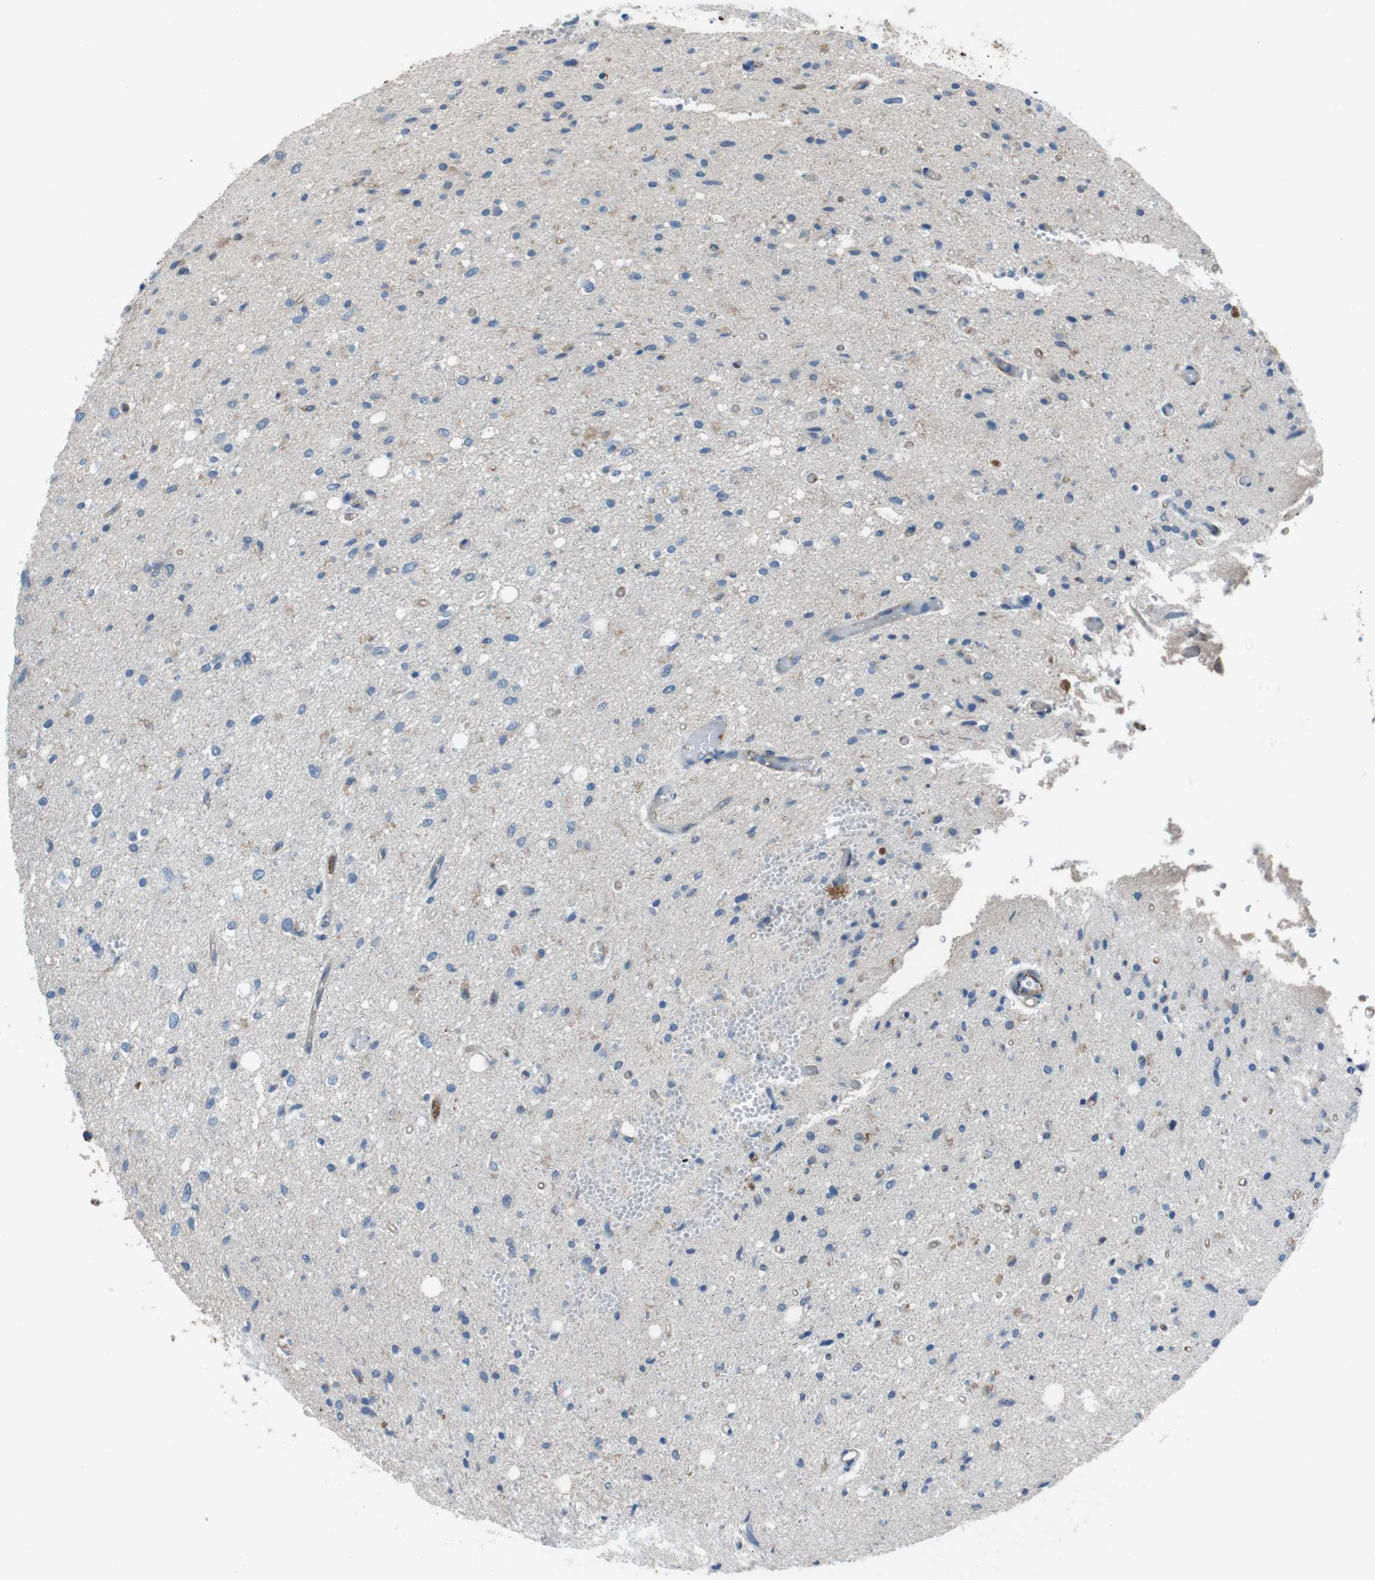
{"staining": {"intensity": "weak", "quantity": "<25%", "location": "cytoplasmic/membranous"}, "tissue": "glioma", "cell_type": "Tumor cells", "image_type": "cancer", "snomed": [{"axis": "morphology", "description": "Glioma, malignant, Low grade"}, {"axis": "topography", "description": "Brain"}], "caption": "Immunohistochemical staining of human malignant glioma (low-grade) demonstrates no significant expression in tumor cells.", "gene": "FAM174B", "patient": {"sex": "male", "age": 77}}